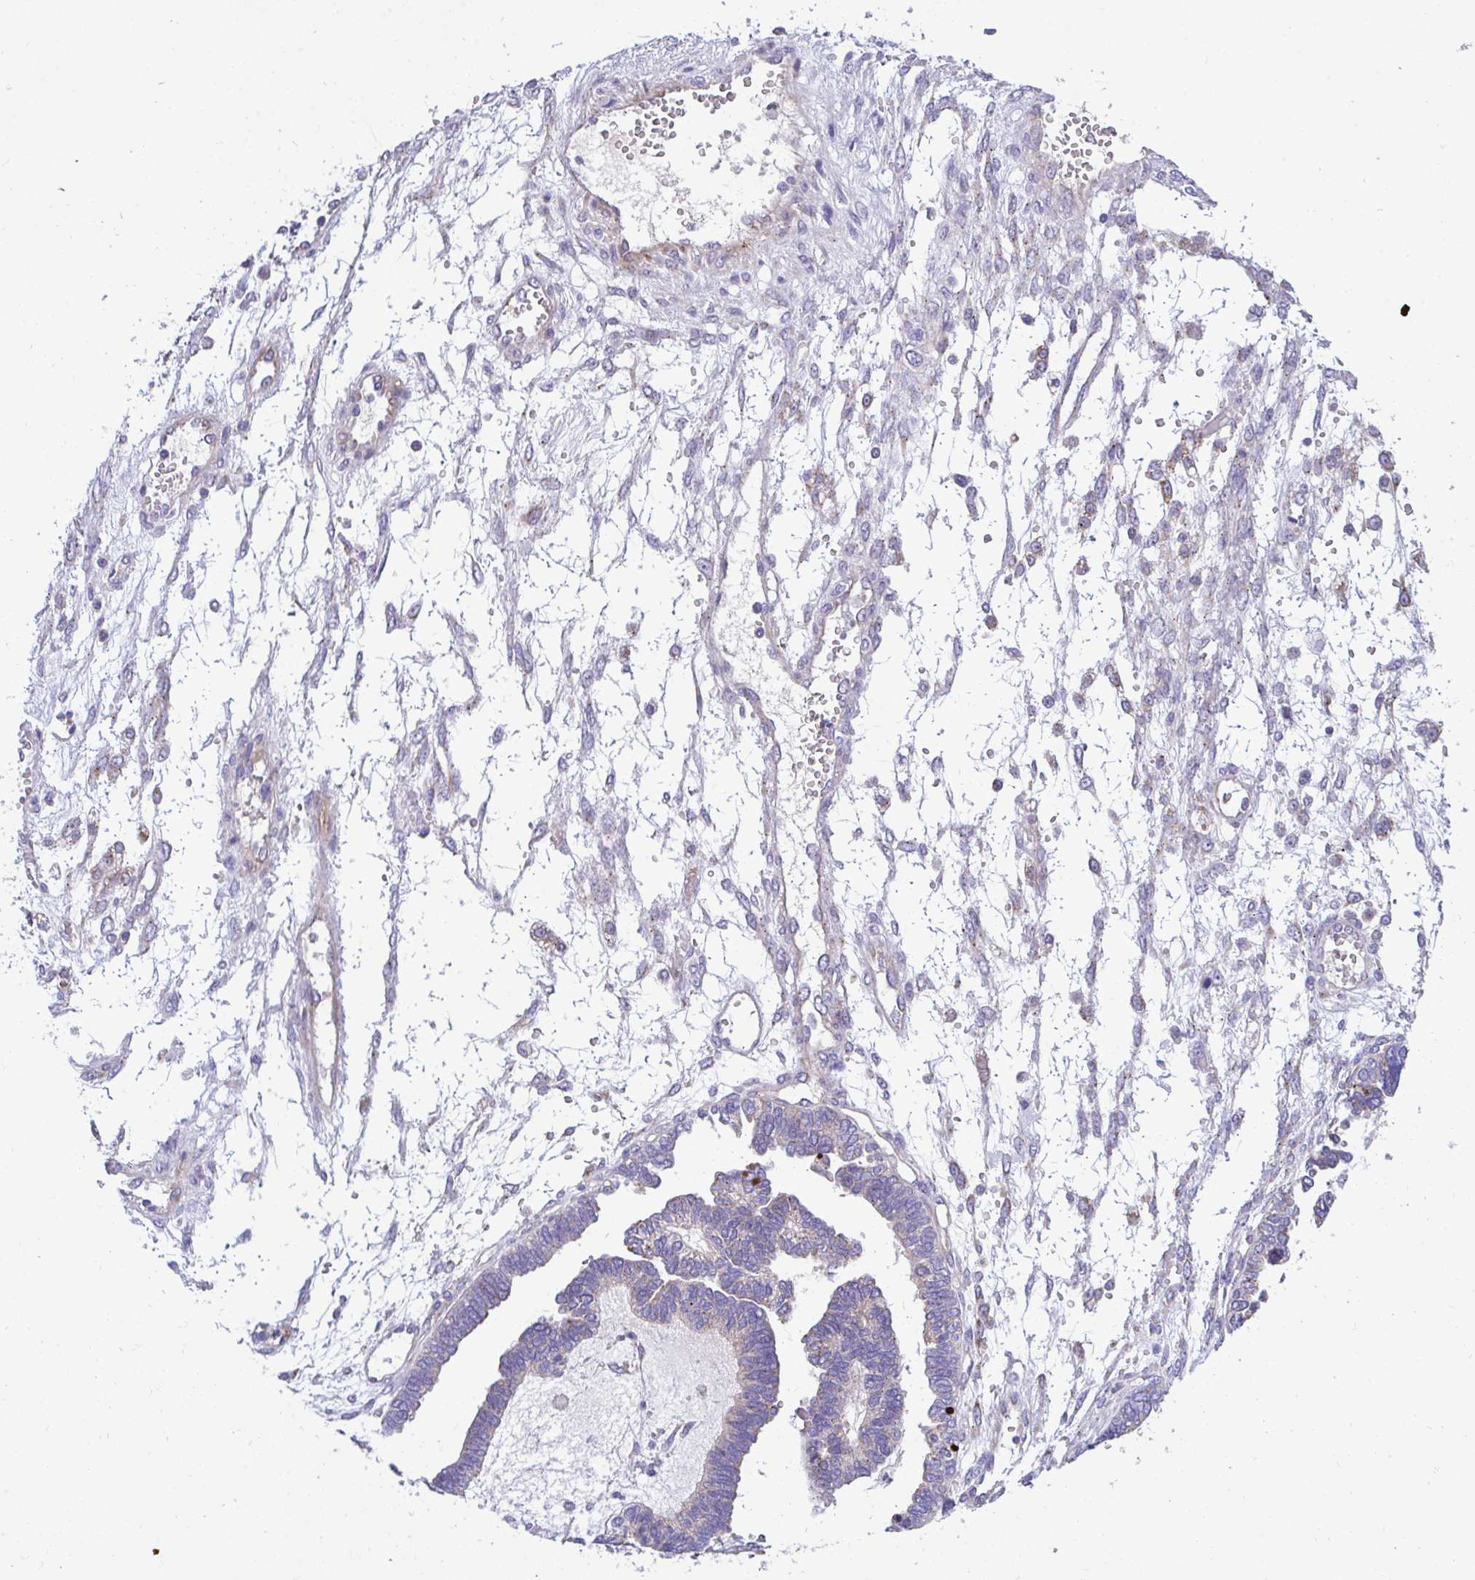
{"staining": {"intensity": "negative", "quantity": "none", "location": "none"}, "tissue": "ovarian cancer", "cell_type": "Tumor cells", "image_type": "cancer", "snomed": [{"axis": "morphology", "description": "Cystadenocarcinoma, serous, NOS"}, {"axis": "topography", "description": "Ovary"}], "caption": "High power microscopy histopathology image of an immunohistochemistry (IHC) micrograph of serous cystadenocarcinoma (ovarian), revealing no significant positivity in tumor cells.", "gene": "MRPS16", "patient": {"sex": "female", "age": 51}}